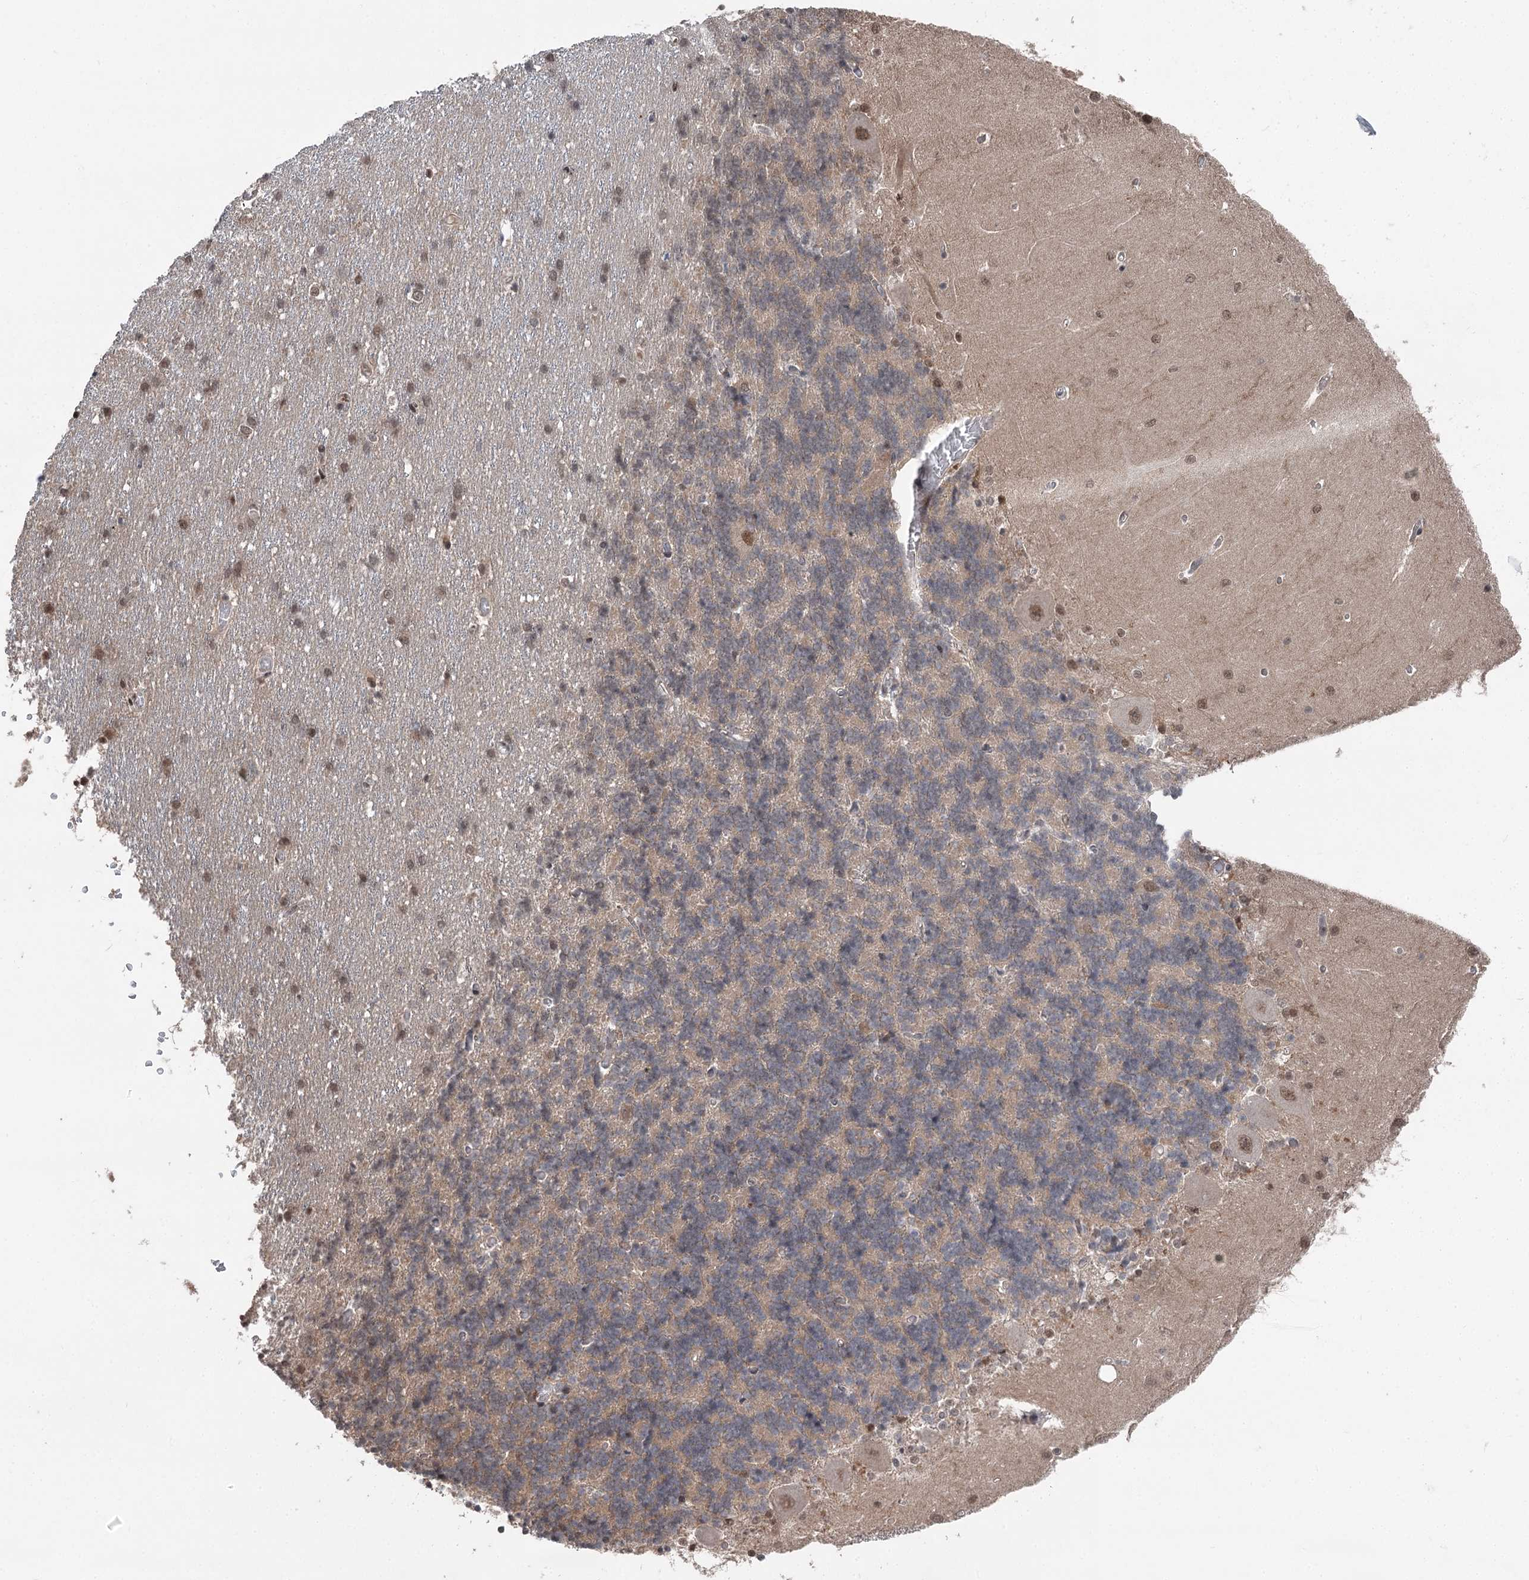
{"staining": {"intensity": "weak", "quantity": "25%-75%", "location": "cytoplasmic/membranous"}, "tissue": "cerebellum", "cell_type": "Cells in granular layer", "image_type": "normal", "snomed": [{"axis": "morphology", "description": "Normal tissue, NOS"}, {"axis": "topography", "description": "Cerebellum"}], "caption": "Immunohistochemistry of benign human cerebellum displays low levels of weak cytoplasmic/membranous positivity in about 25%-75% of cells in granular layer.", "gene": "CCSER2", "patient": {"sex": "male", "age": 37}}